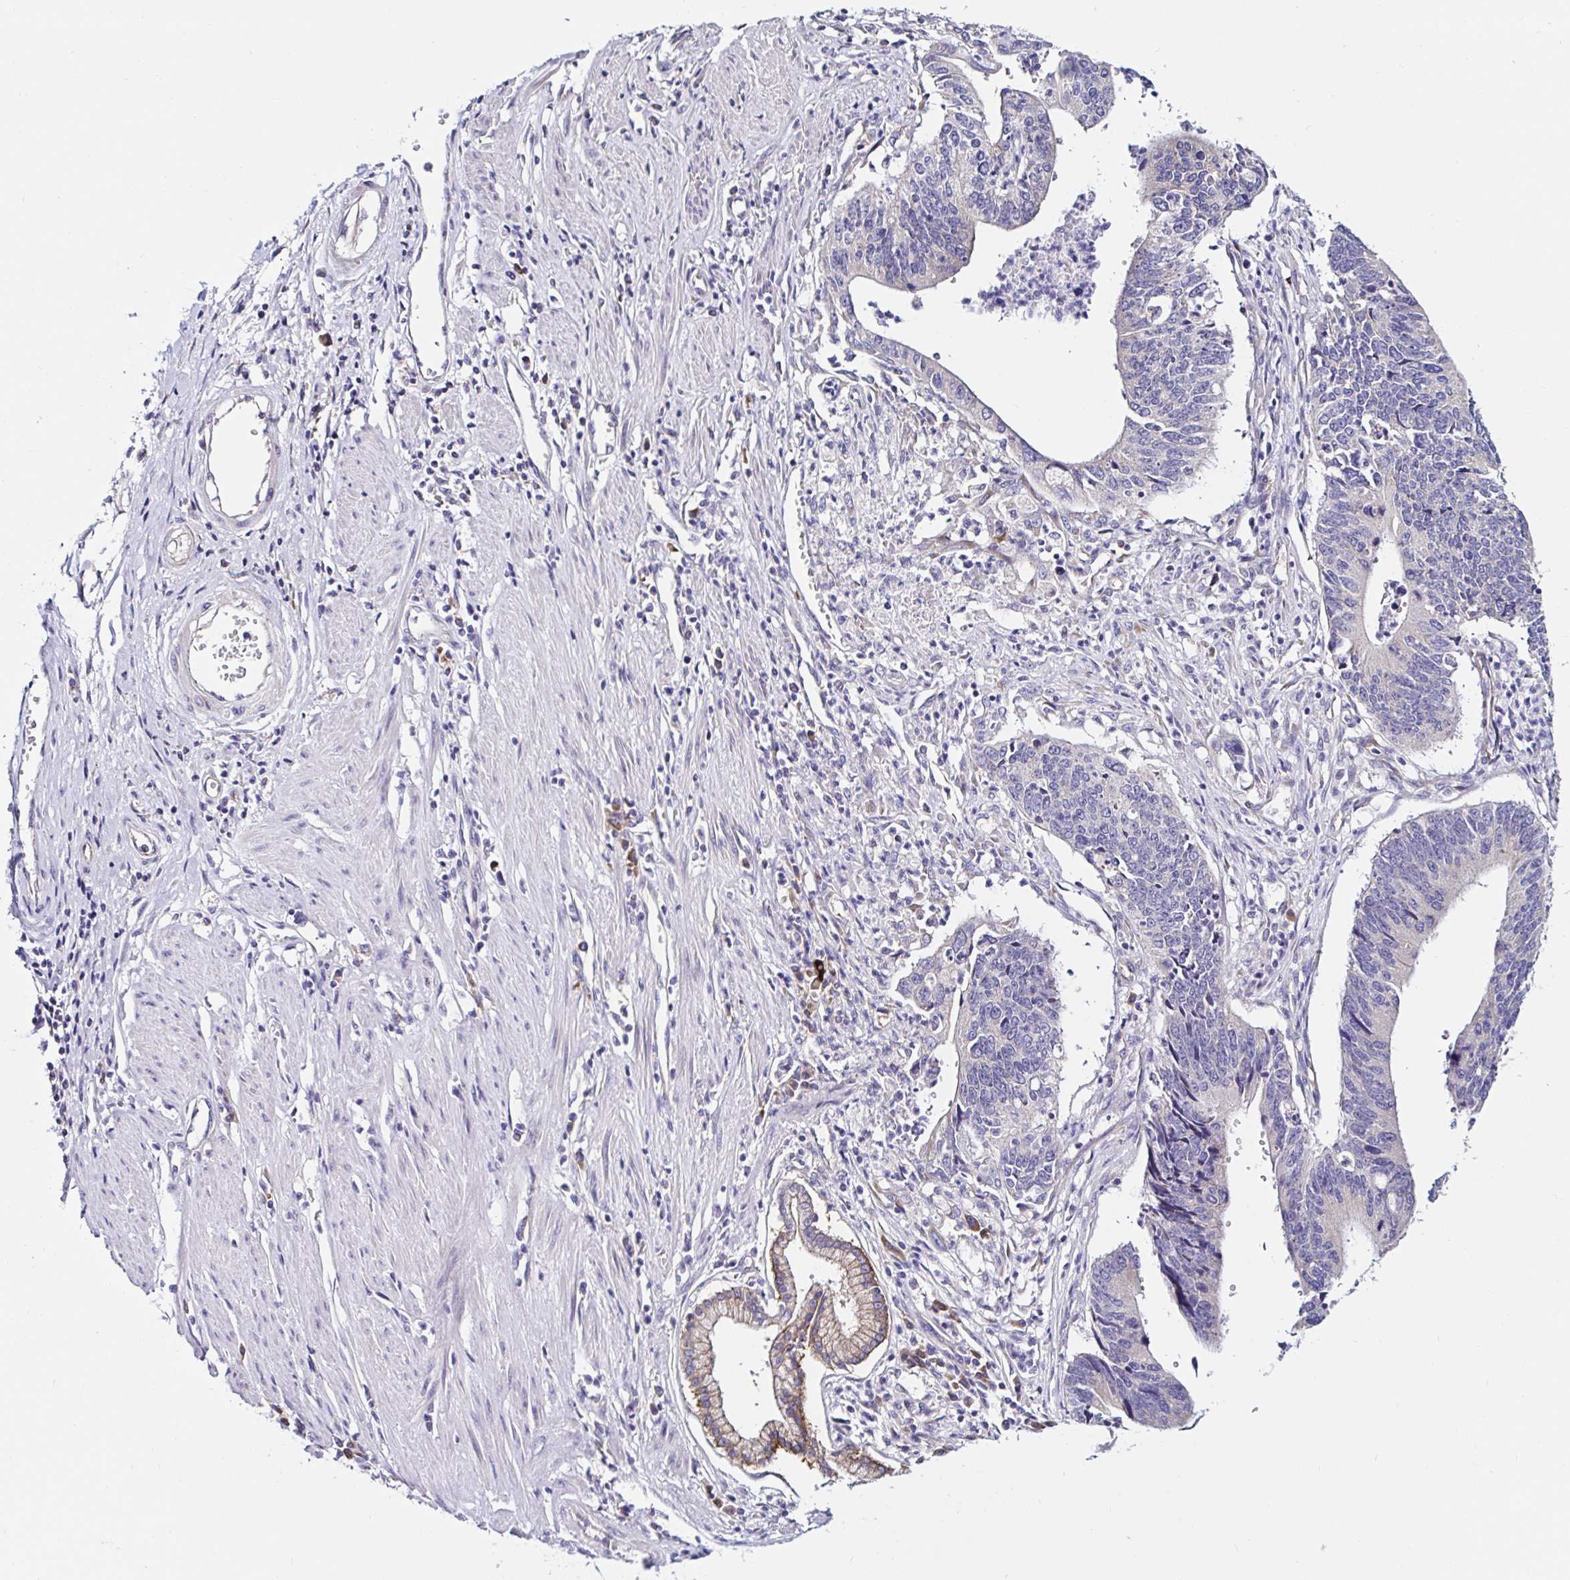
{"staining": {"intensity": "negative", "quantity": "none", "location": "none"}, "tissue": "stomach cancer", "cell_type": "Tumor cells", "image_type": "cancer", "snomed": [{"axis": "morphology", "description": "Adenocarcinoma, NOS"}, {"axis": "topography", "description": "Stomach"}], "caption": "Tumor cells show no significant protein staining in stomach cancer (adenocarcinoma). (DAB IHC, high magnification).", "gene": "VSIG2", "patient": {"sex": "male", "age": 59}}